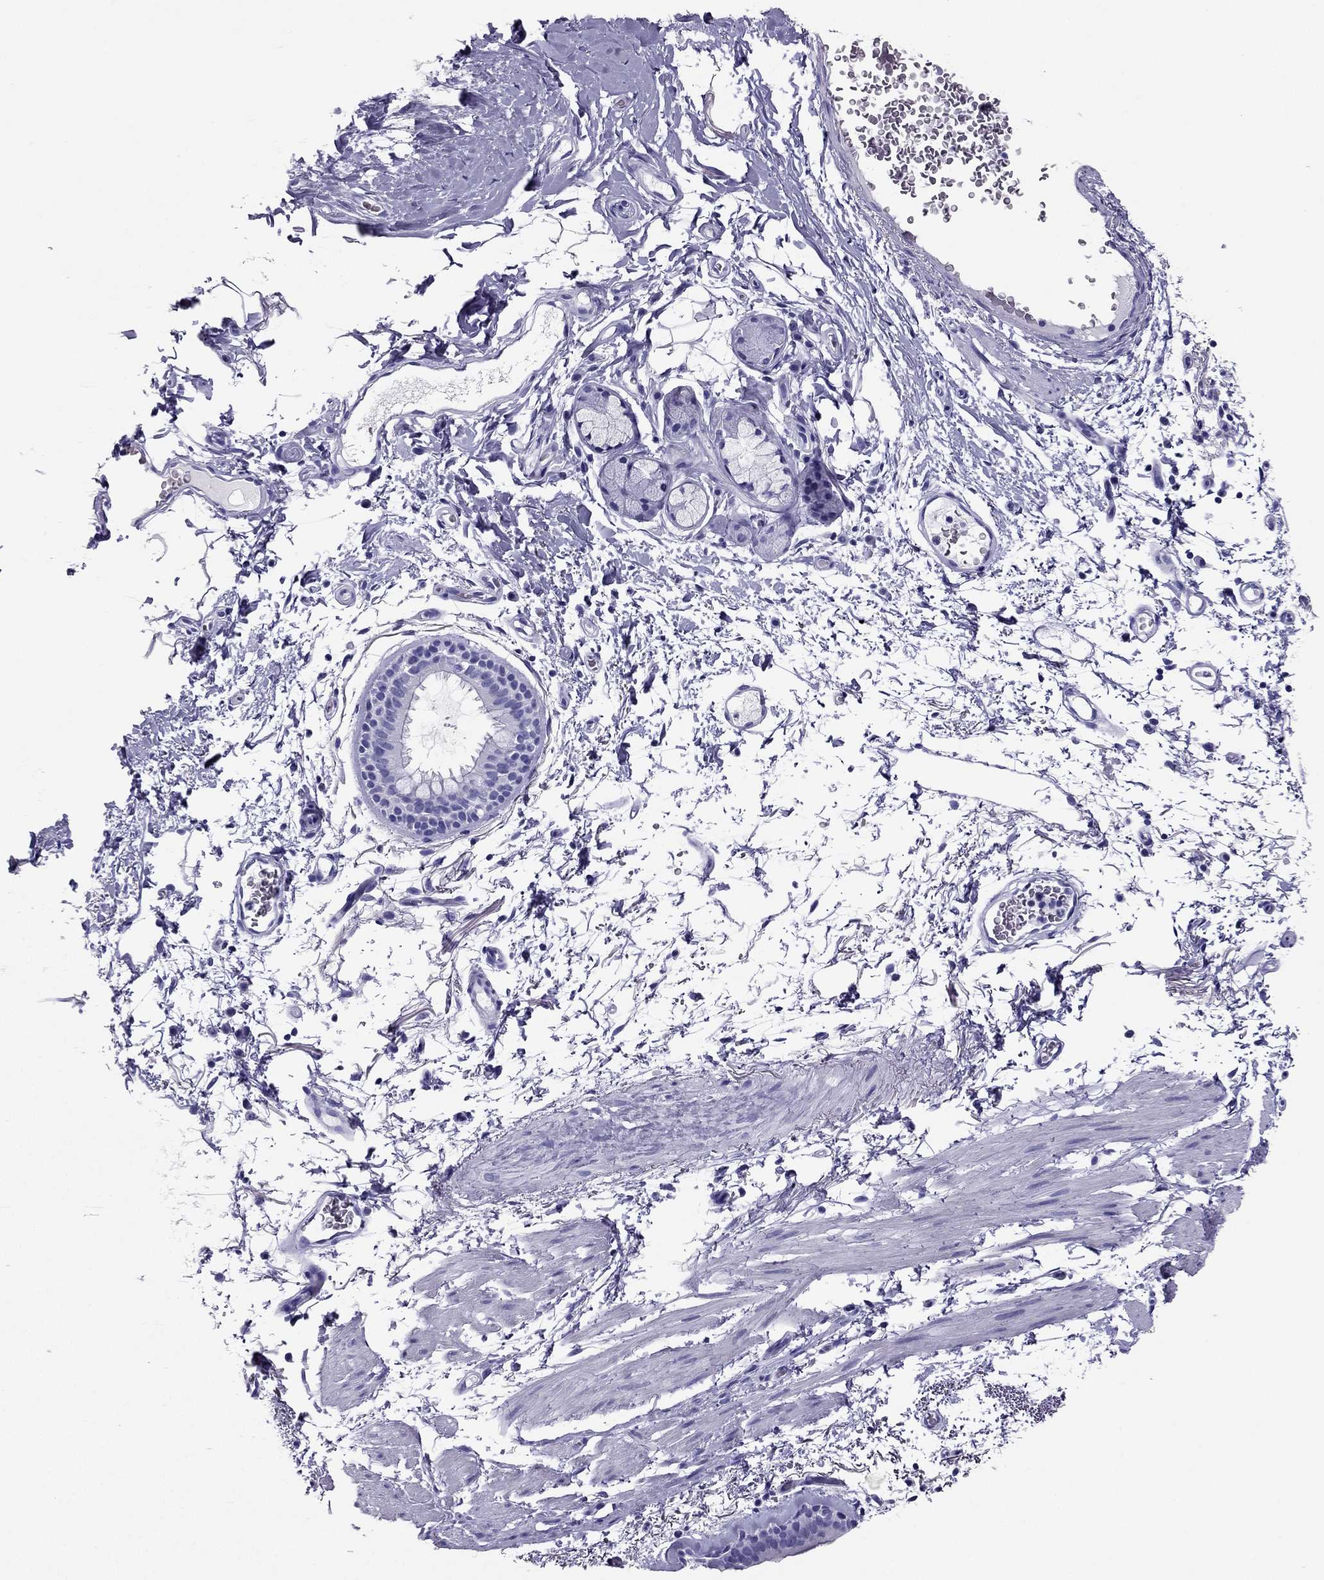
{"staining": {"intensity": "negative", "quantity": "none", "location": "none"}, "tissue": "bronchus", "cell_type": "Respiratory epithelial cells", "image_type": "normal", "snomed": [{"axis": "morphology", "description": "Normal tissue, NOS"}, {"axis": "topography", "description": "Lymph node"}, {"axis": "topography", "description": "Bronchus"}], "caption": "This is an immunohistochemistry (IHC) histopathology image of unremarkable human bronchus. There is no positivity in respiratory epithelial cells.", "gene": "PDE6A", "patient": {"sex": "female", "age": 70}}